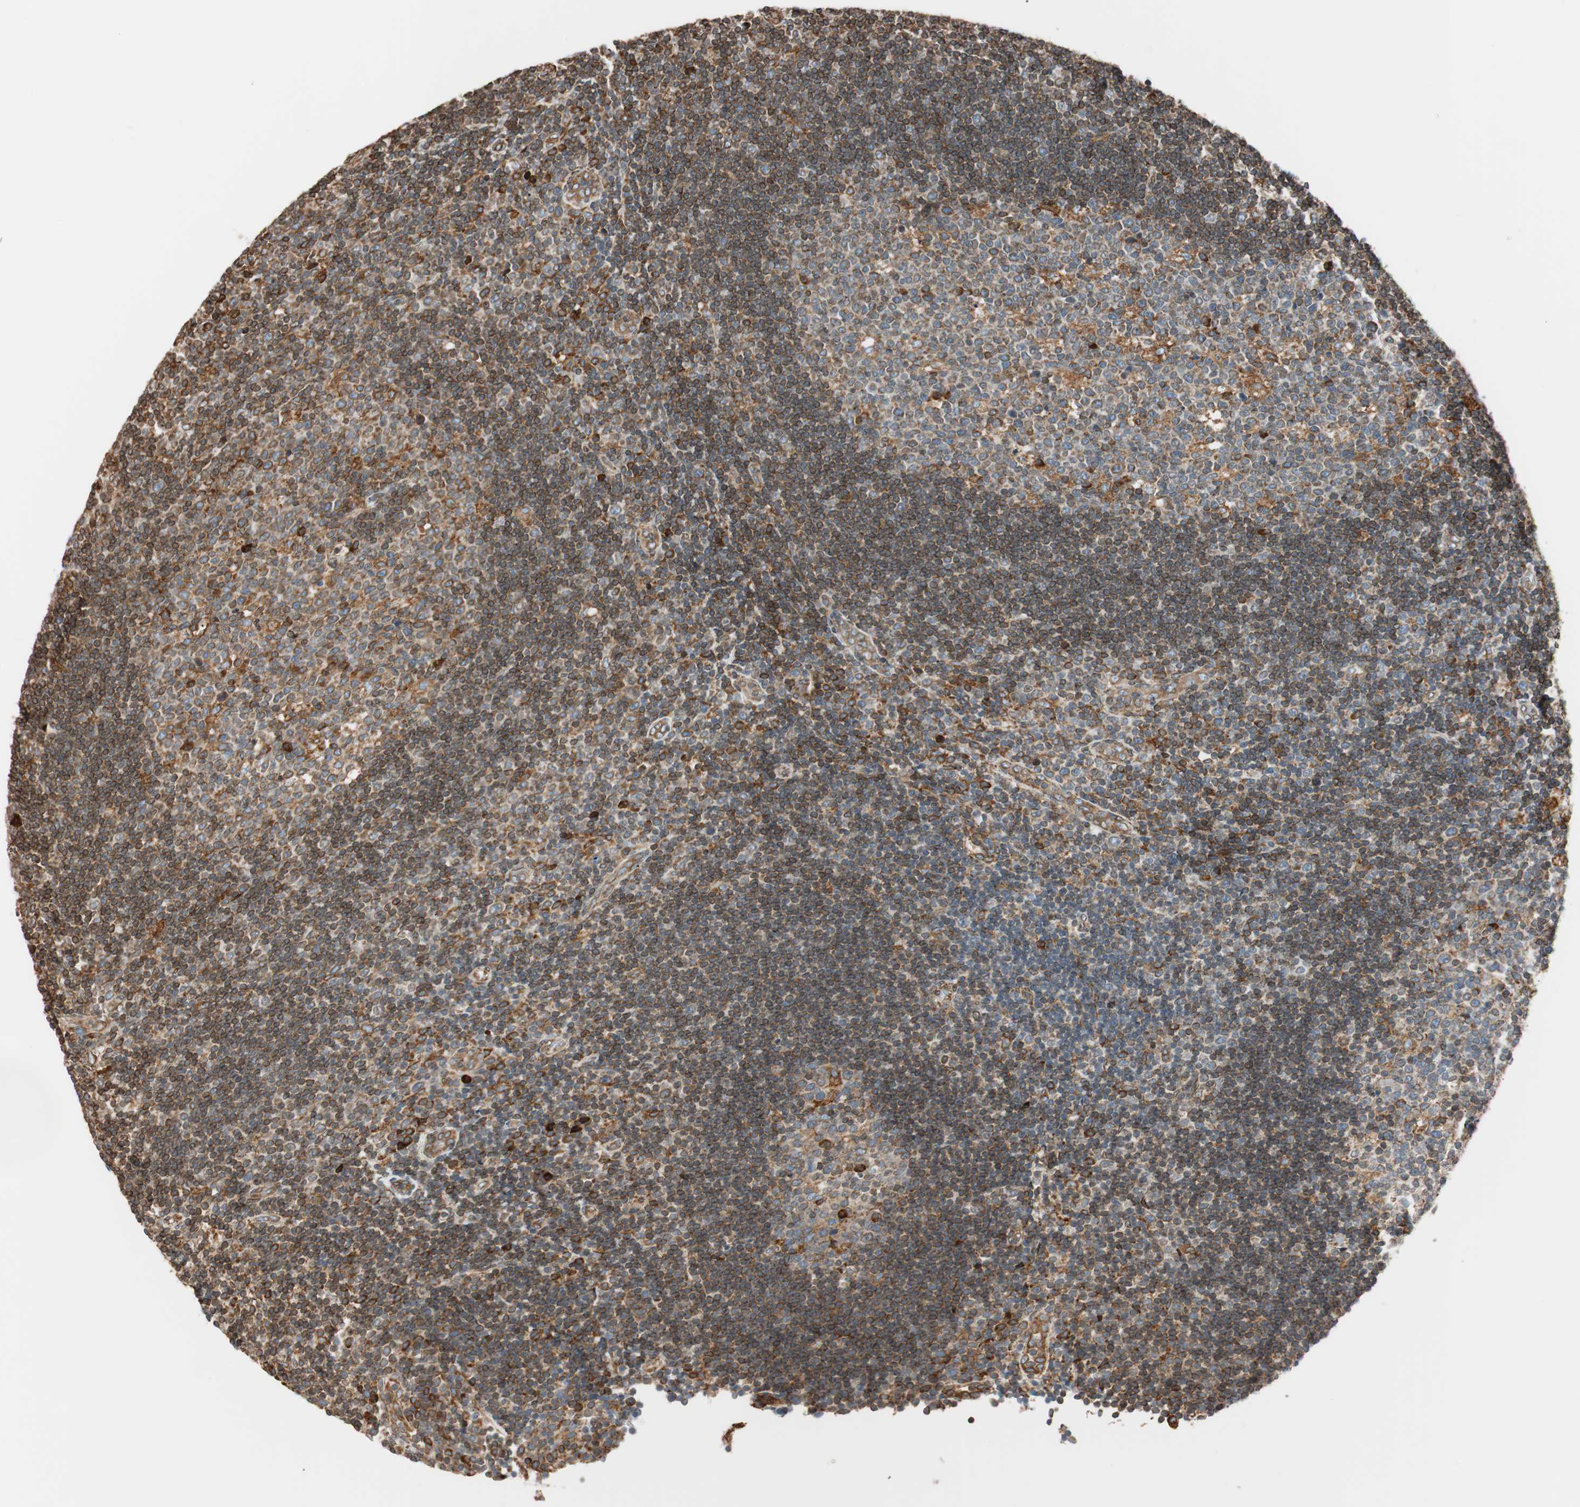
{"staining": {"intensity": "moderate", "quantity": "25%-75%", "location": "cytoplasmic/membranous"}, "tissue": "lymph node", "cell_type": "Germinal center cells", "image_type": "normal", "snomed": [{"axis": "morphology", "description": "Normal tissue, NOS"}, {"axis": "topography", "description": "Lymph node"}, {"axis": "topography", "description": "Salivary gland"}], "caption": "Lymph node stained with DAB (3,3'-diaminobenzidine) immunohistochemistry reveals medium levels of moderate cytoplasmic/membranous positivity in approximately 25%-75% of germinal center cells.", "gene": "PRKCSH", "patient": {"sex": "male", "age": 8}}